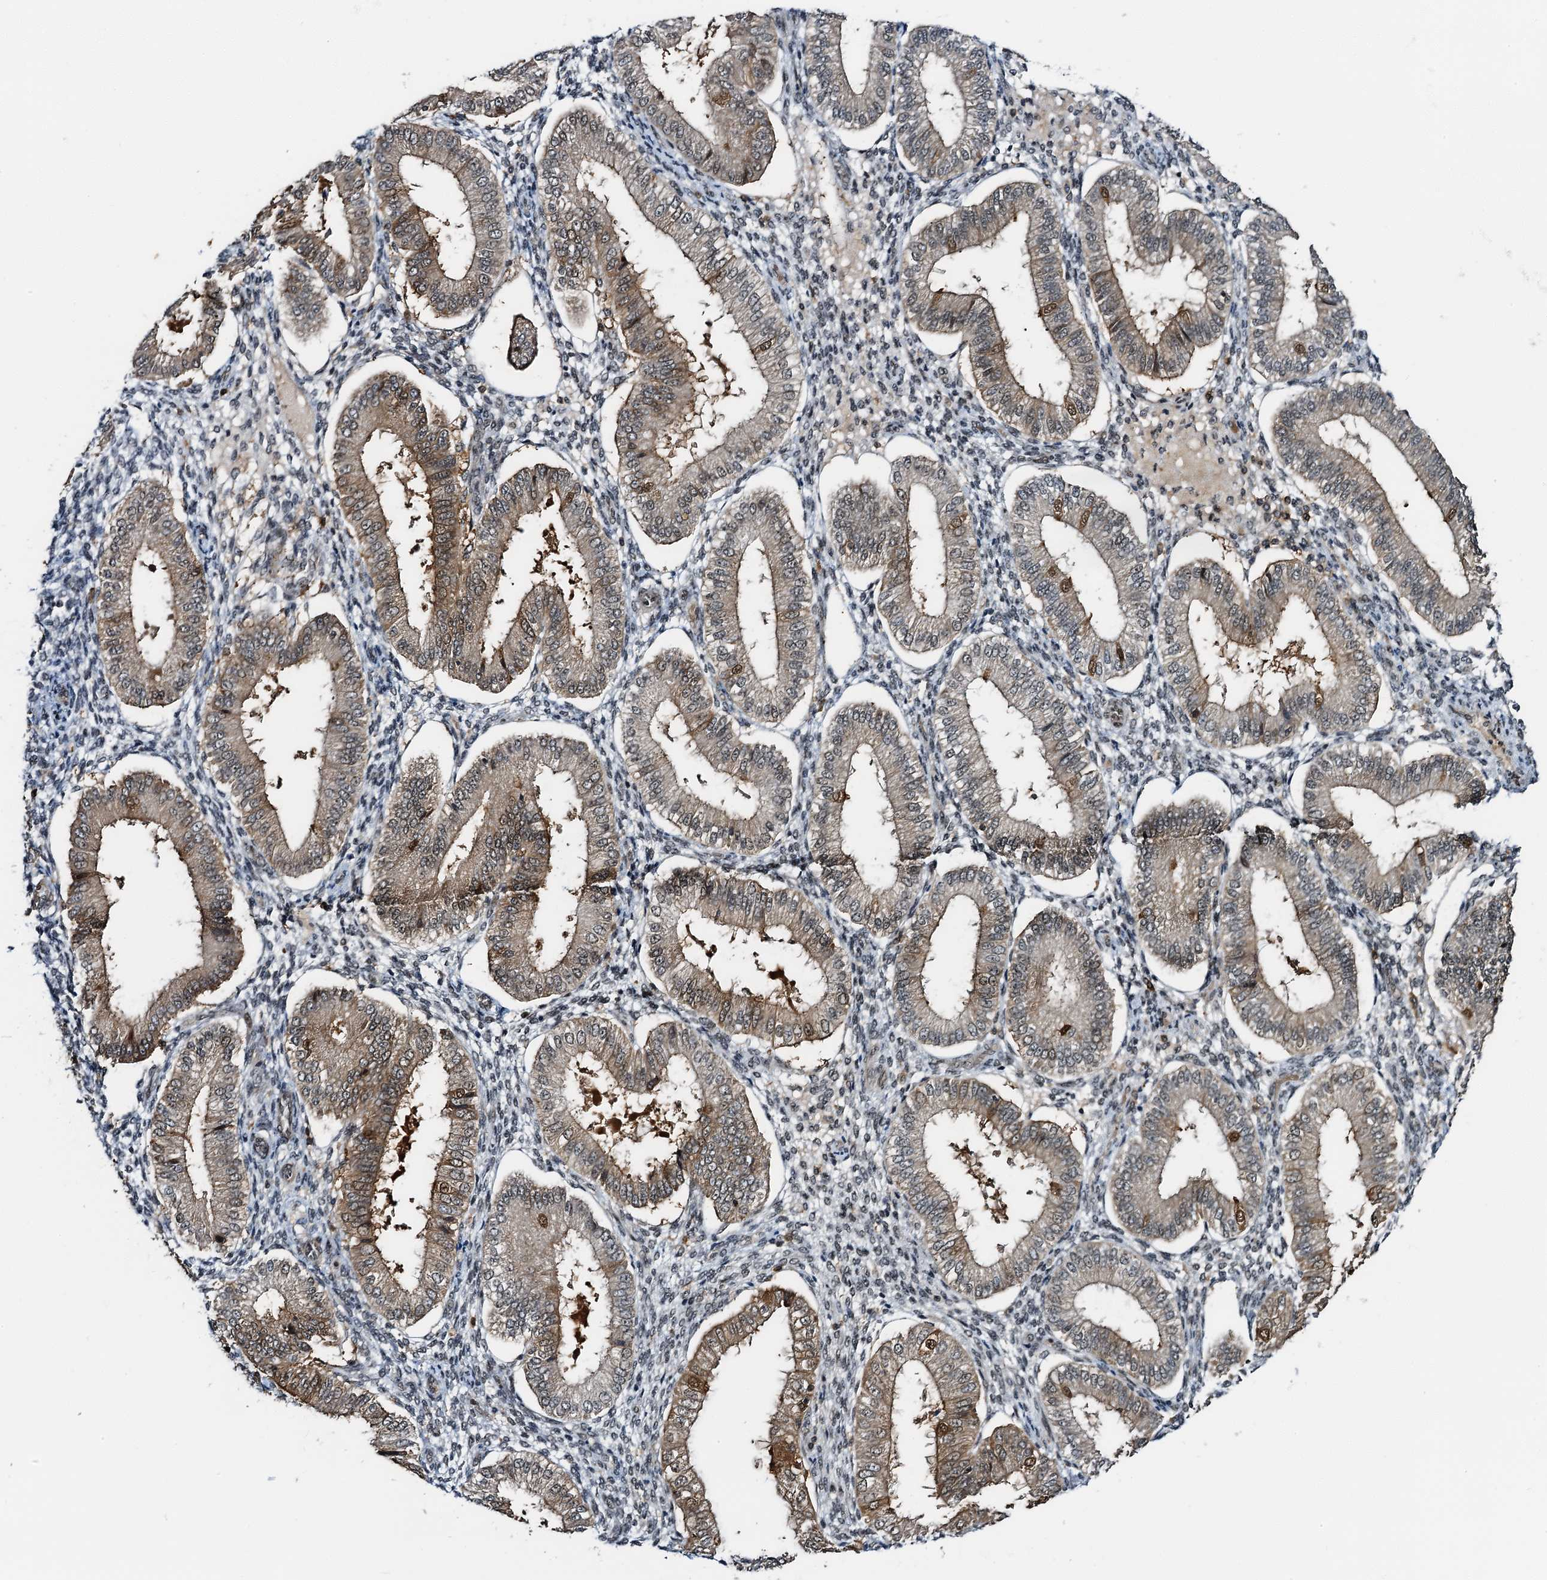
{"staining": {"intensity": "moderate", "quantity": "<25%", "location": "nuclear"}, "tissue": "endometrium", "cell_type": "Cells in endometrial stroma", "image_type": "normal", "snomed": [{"axis": "morphology", "description": "Normal tissue, NOS"}, {"axis": "topography", "description": "Endometrium"}], "caption": "Immunohistochemical staining of normal human endometrium shows moderate nuclear protein expression in about <25% of cells in endometrial stroma.", "gene": "ZNF609", "patient": {"sex": "female", "age": 39}}